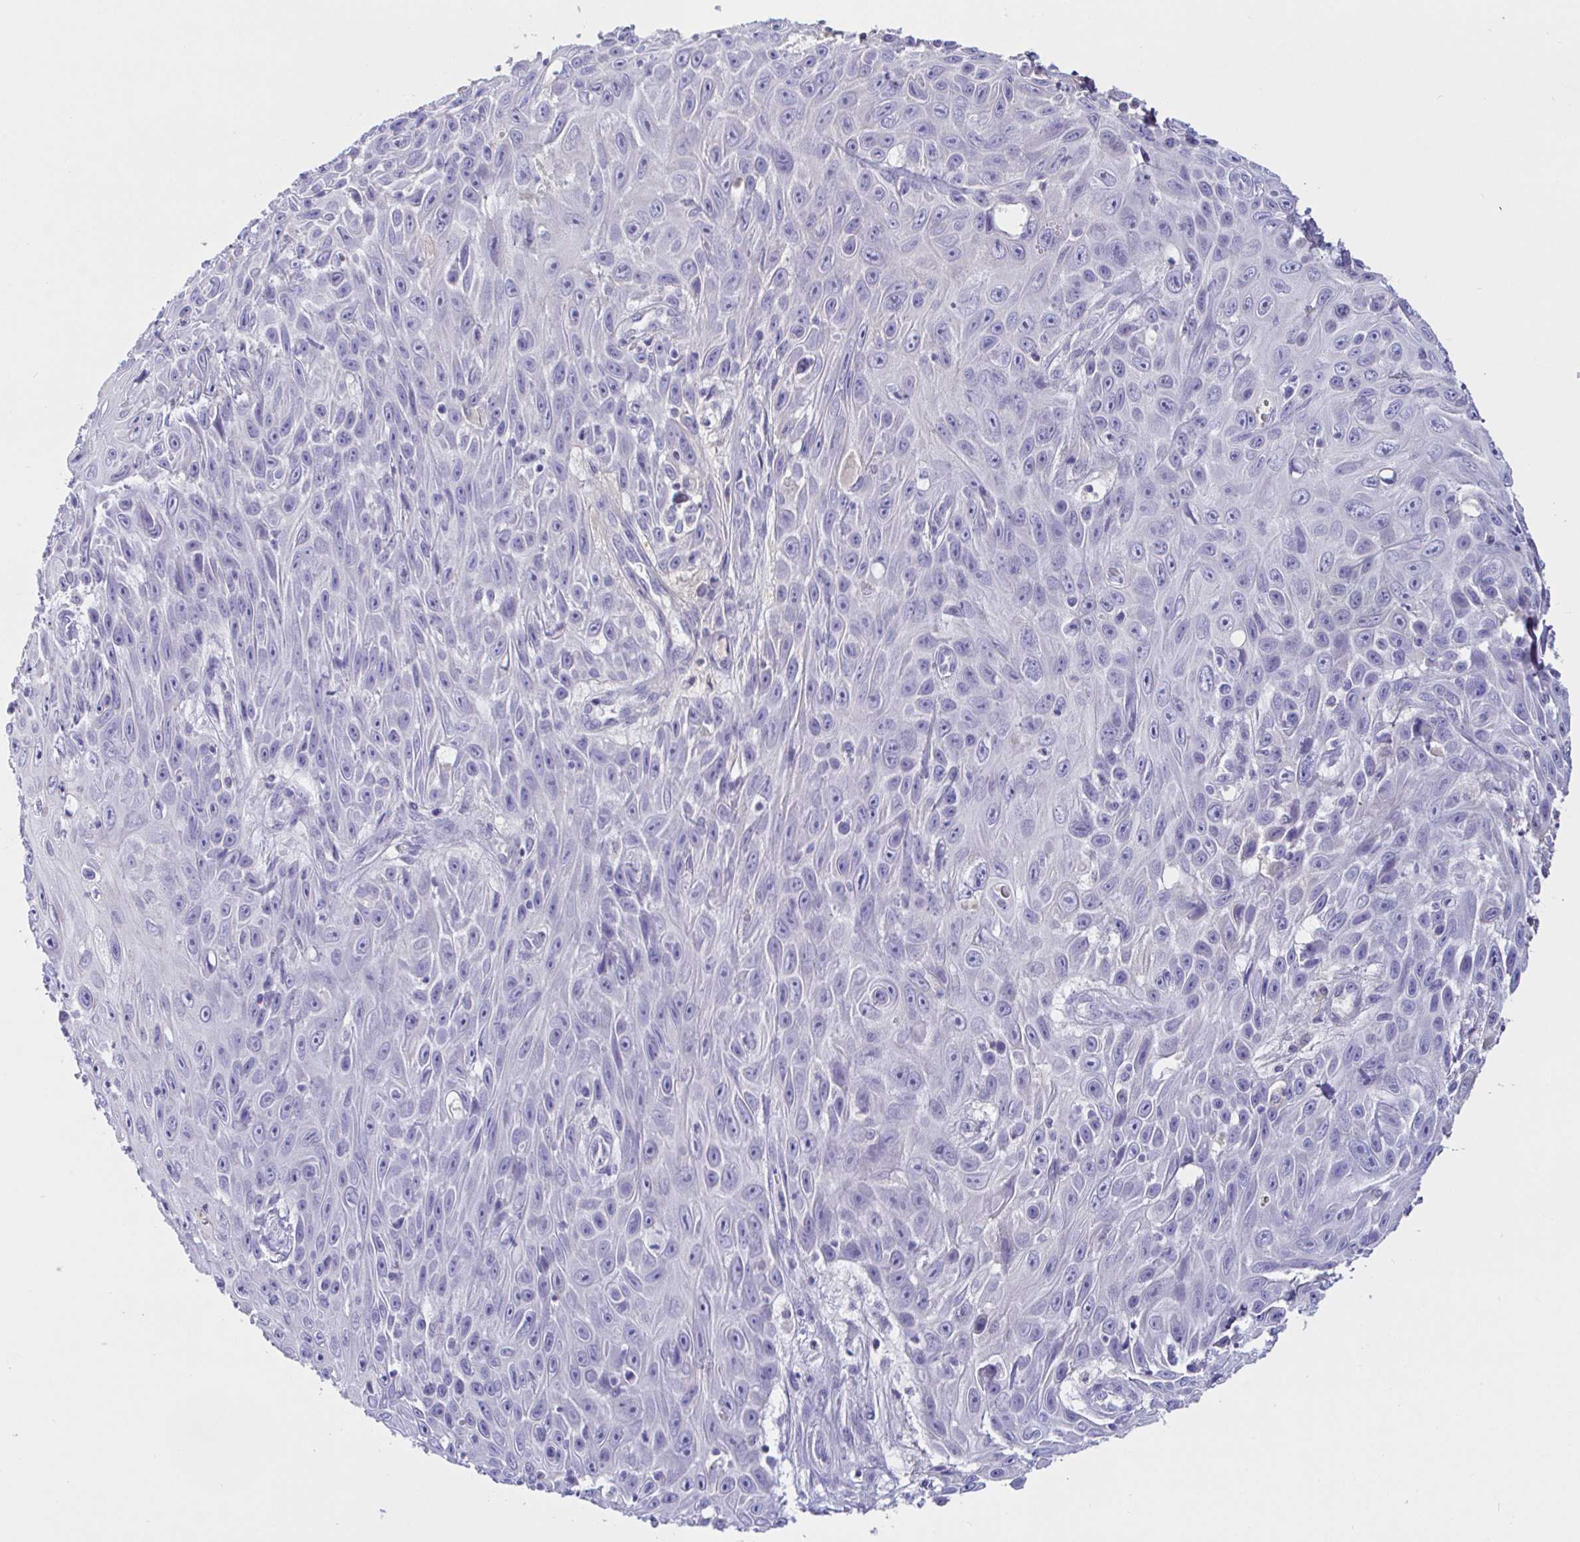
{"staining": {"intensity": "negative", "quantity": "none", "location": "none"}, "tissue": "skin cancer", "cell_type": "Tumor cells", "image_type": "cancer", "snomed": [{"axis": "morphology", "description": "Squamous cell carcinoma, NOS"}, {"axis": "topography", "description": "Skin"}], "caption": "Tumor cells are negative for brown protein staining in squamous cell carcinoma (skin). (DAB (3,3'-diaminobenzidine) immunohistochemistry with hematoxylin counter stain).", "gene": "SAA4", "patient": {"sex": "male", "age": 82}}